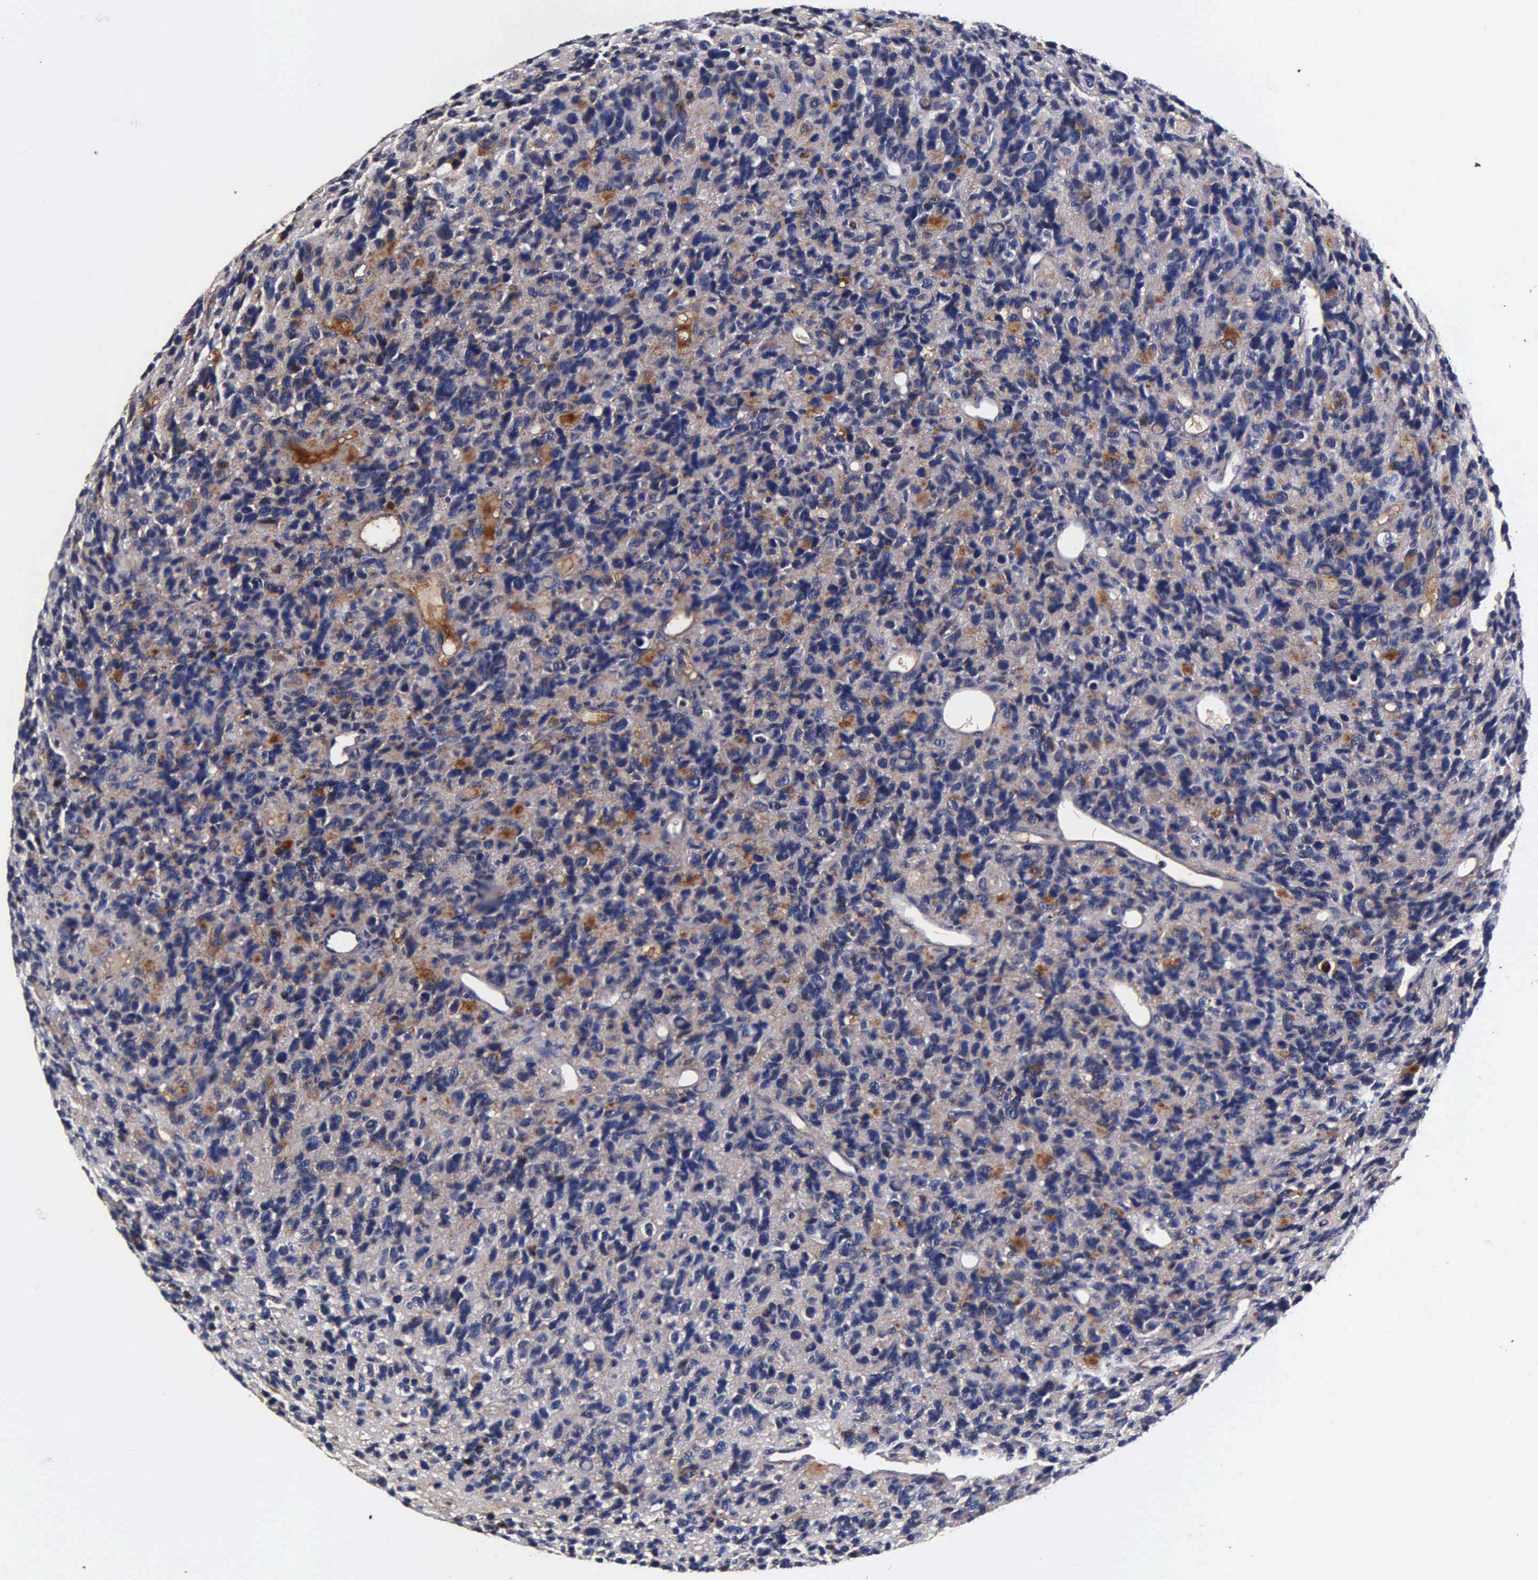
{"staining": {"intensity": "moderate", "quantity": "<25%", "location": "cytoplasmic/membranous"}, "tissue": "glioma", "cell_type": "Tumor cells", "image_type": "cancer", "snomed": [{"axis": "morphology", "description": "Glioma, malignant, High grade"}, {"axis": "topography", "description": "Brain"}], "caption": "Glioma stained with immunohistochemistry (IHC) reveals moderate cytoplasmic/membranous staining in approximately <25% of tumor cells.", "gene": "CST3", "patient": {"sex": "male", "age": 77}}